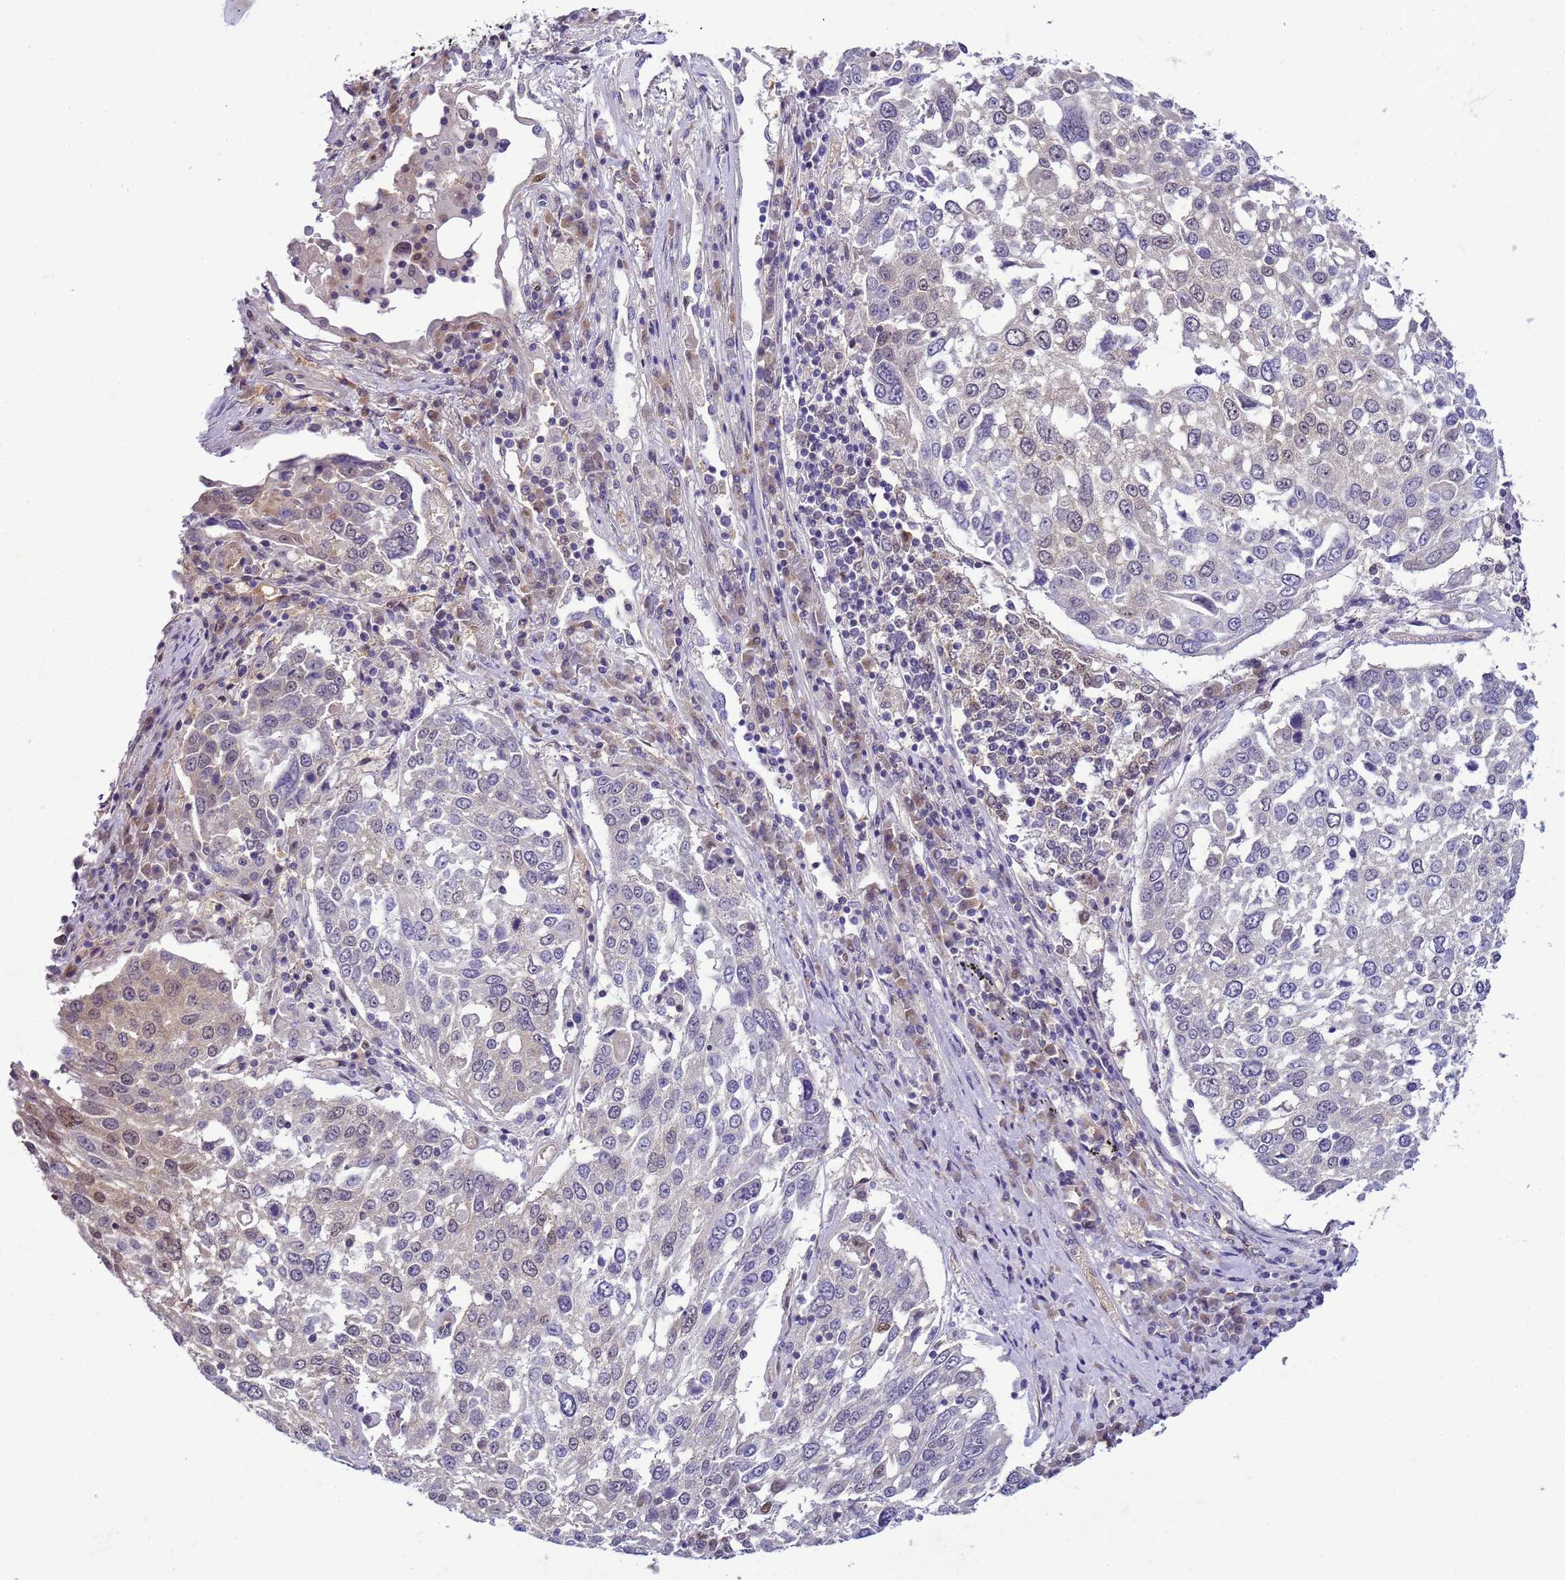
{"staining": {"intensity": "moderate", "quantity": "<25%", "location": "nuclear"}, "tissue": "lung cancer", "cell_type": "Tumor cells", "image_type": "cancer", "snomed": [{"axis": "morphology", "description": "Squamous cell carcinoma, NOS"}, {"axis": "topography", "description": "Lung"}], "caption": "Lung cancer was stained to show a protein in brown. There is low levels of moderate nuclear staining in about <25% of tumor cells. The protein is stained brown, and the nuclei are stained in blue (DAB IHC with brightfield microscopy, high magnification).", "gene": "DDI2", "patient": {"sex": "male", "age": 65}}